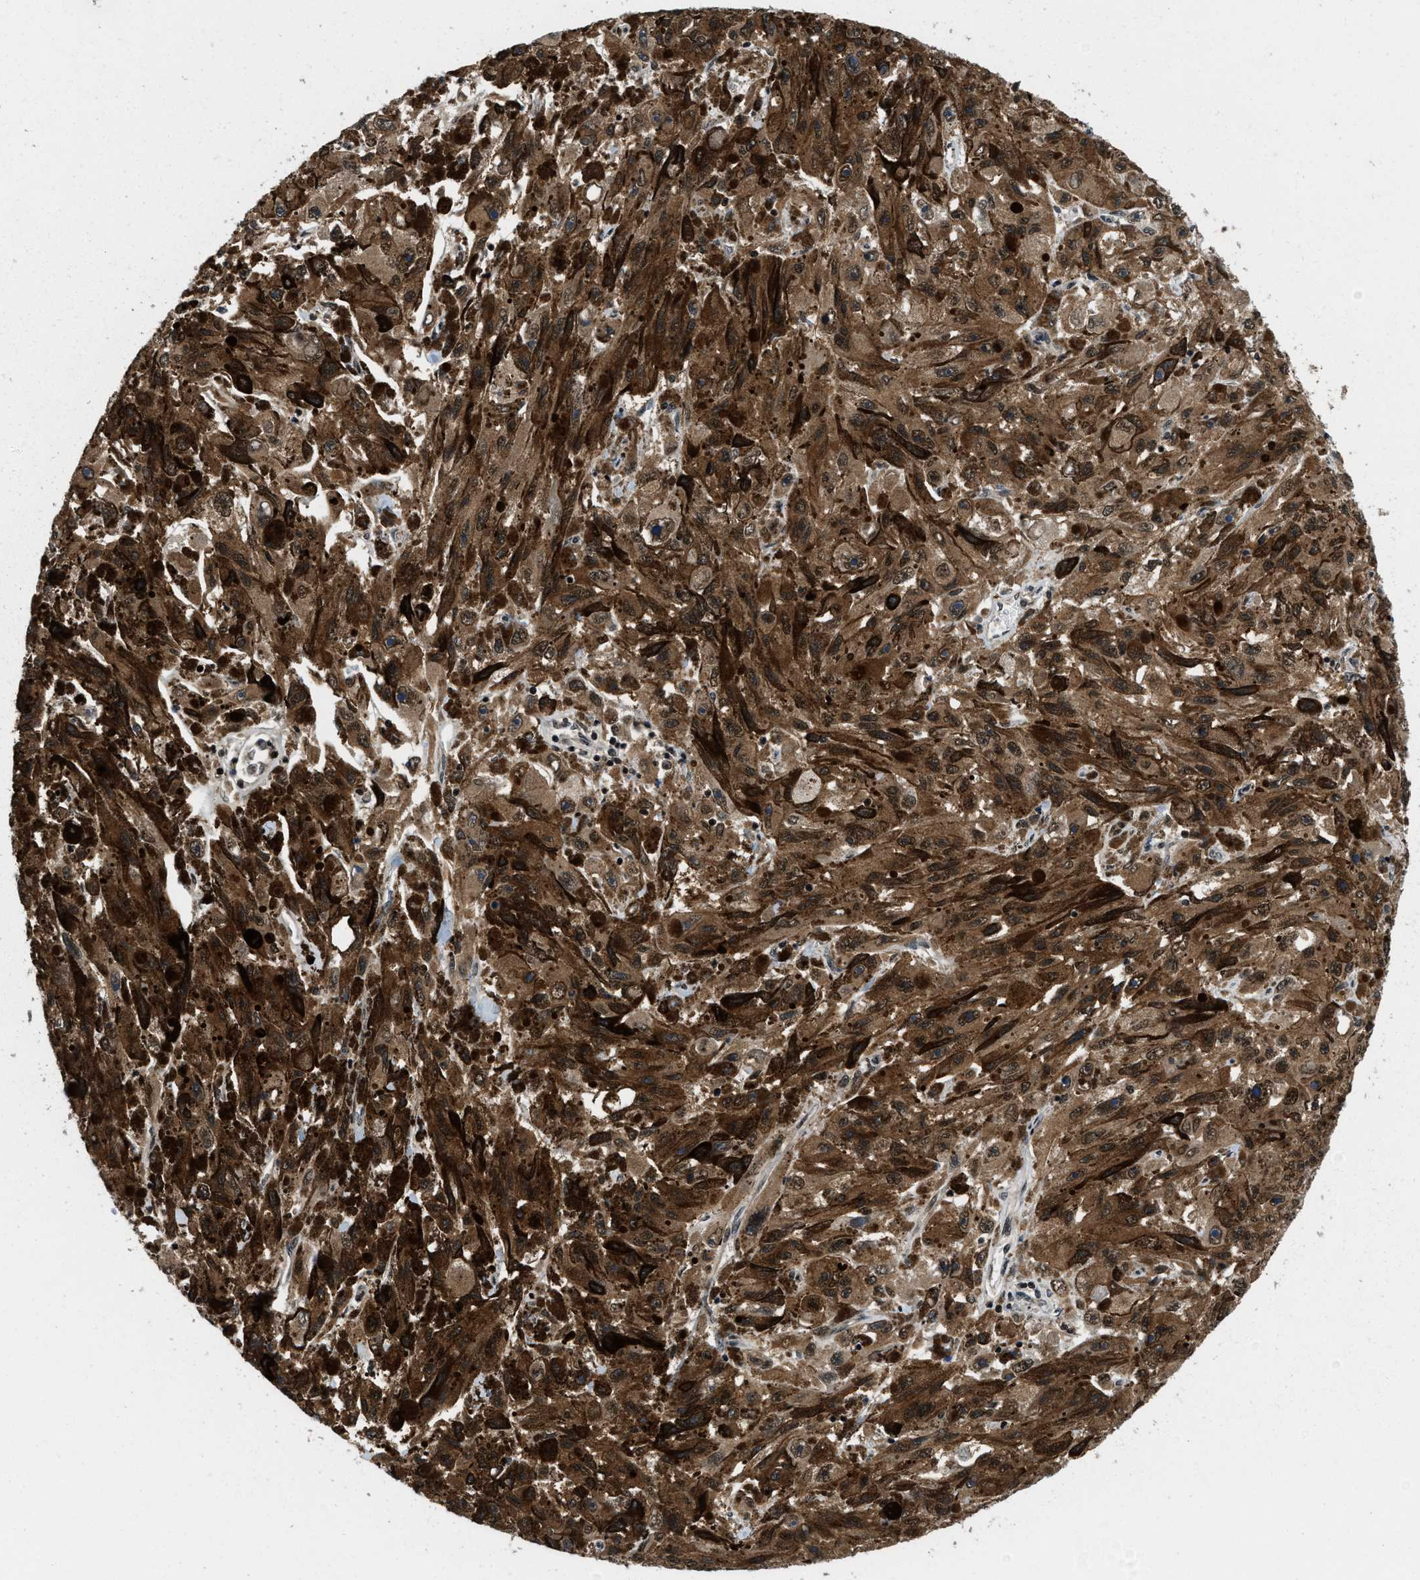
{"staining": {"intensity": "moderate", "quantity": ">75%", "location": "cytoplasmic/membranous,nuclear"}, "tissue": "melanoma", "cell_type": "Tumor cells", "image_type": "cancer", "snomed": [{"axis": "morphology", "description": "Malignant melanoma, NOS"}, {"axis": "topography", "description": "Skin"}], "caption": "This micrograph shows immunohistochemistry (IHC) staining of melanoma, with medium moderate cytoplasmic/membranous and nuclear positivity in about >75% of tumor cells.", "gene": "SAFB", "patient": {"sex": "female", "age": 104}}